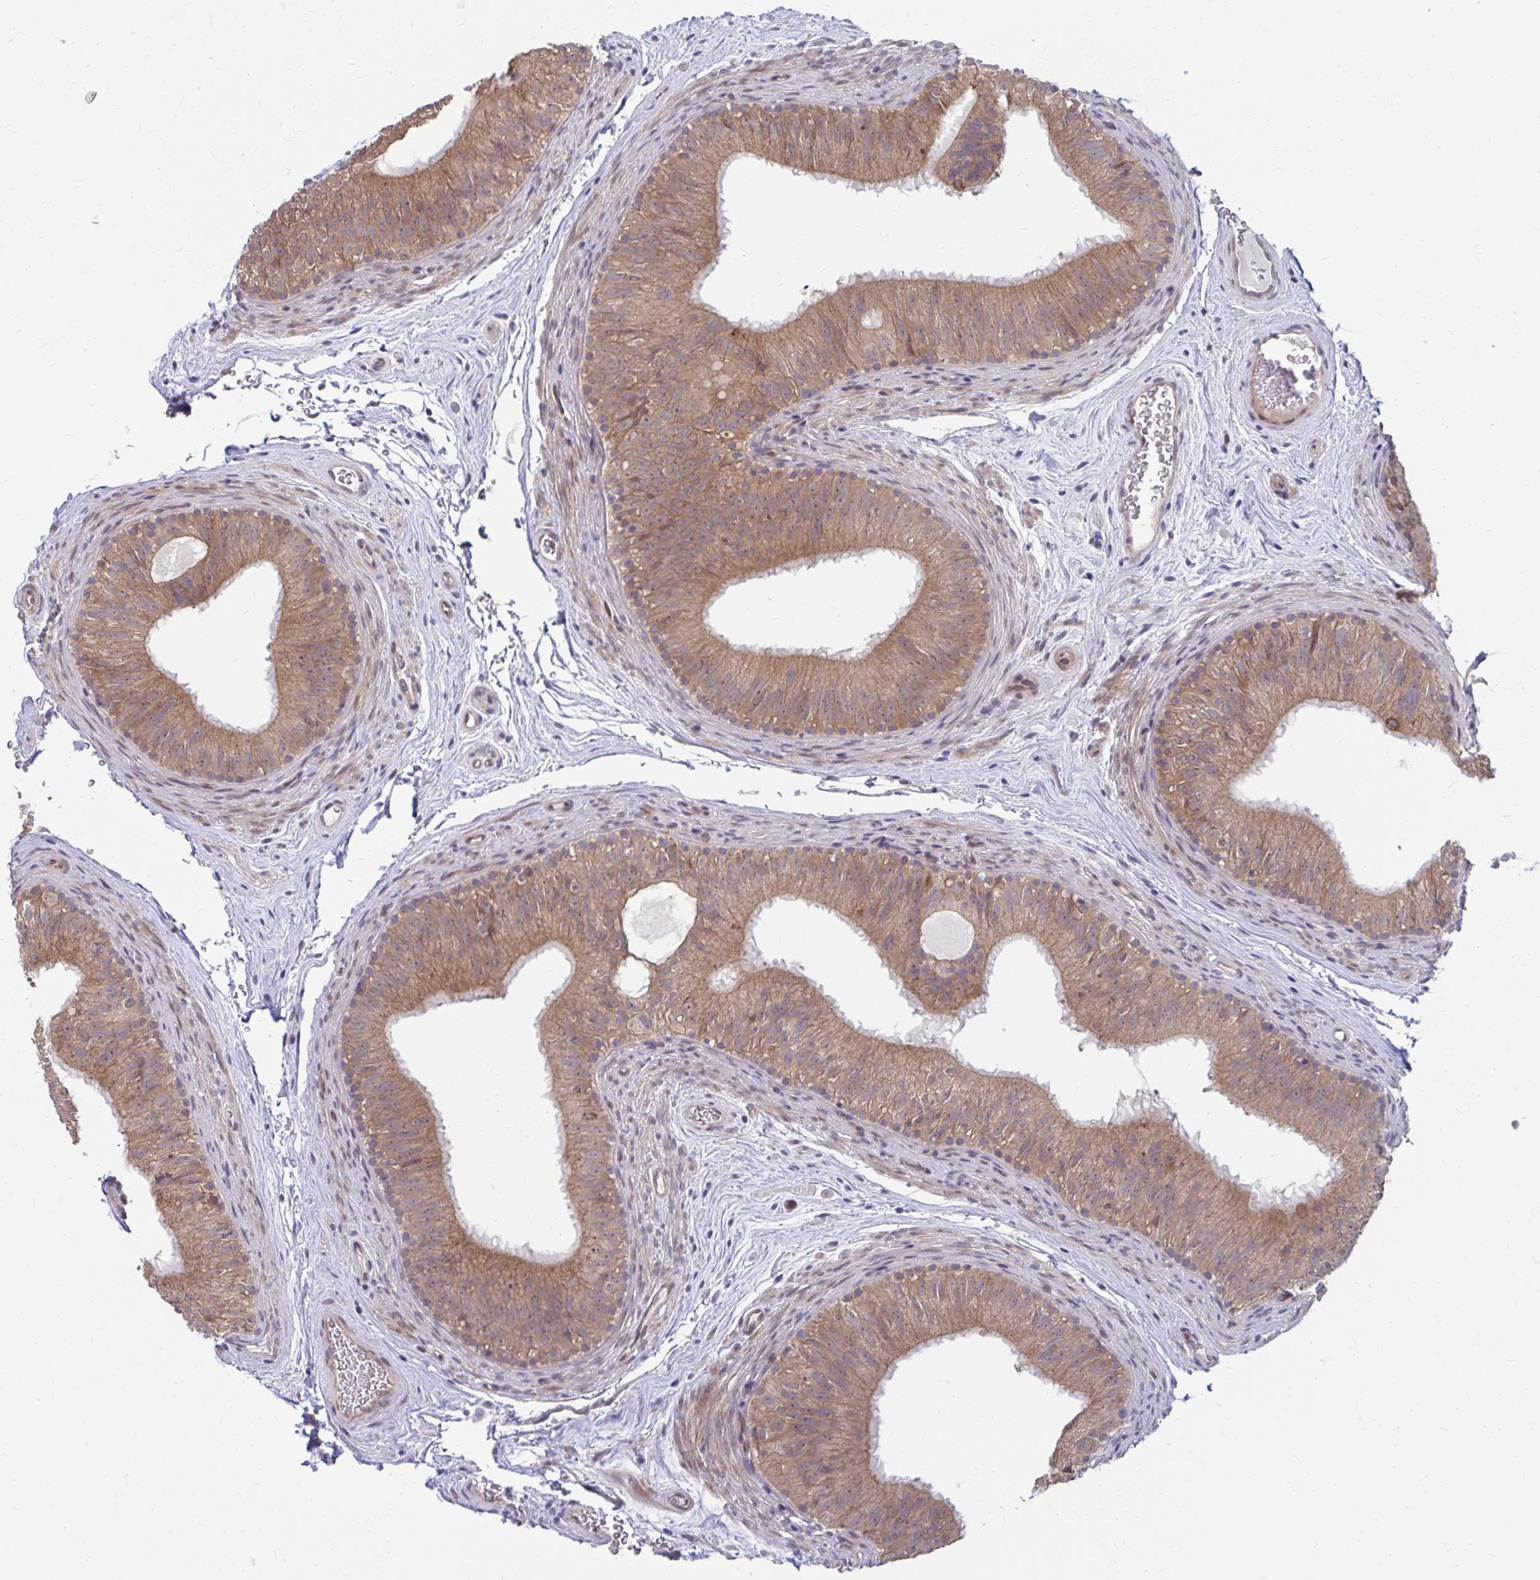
{"staining": {"intensity": "moderate", "quantity": ">75%", "location": "cytoplasmic/membranous"}, "tissue": "epididymis", "cell_type": "Glandular cells", "image_type": "normal", "snomed": [{"axis": "morphology", "description": "Normal tissue, NOS"}, {"axis": "topography", "description": "Epididymis"}], "caption": "This photomicrograph exhibits normal epididymis stained with immunohistochemistry (IHC) to label a protein in brown. The cytoplasmic/membranous of glandular cells show moderate positivity for the protein. Nuclei are counter-stained blue.", "gene": "ITPR2", "patient": {"sex": "male", "age": 44}}